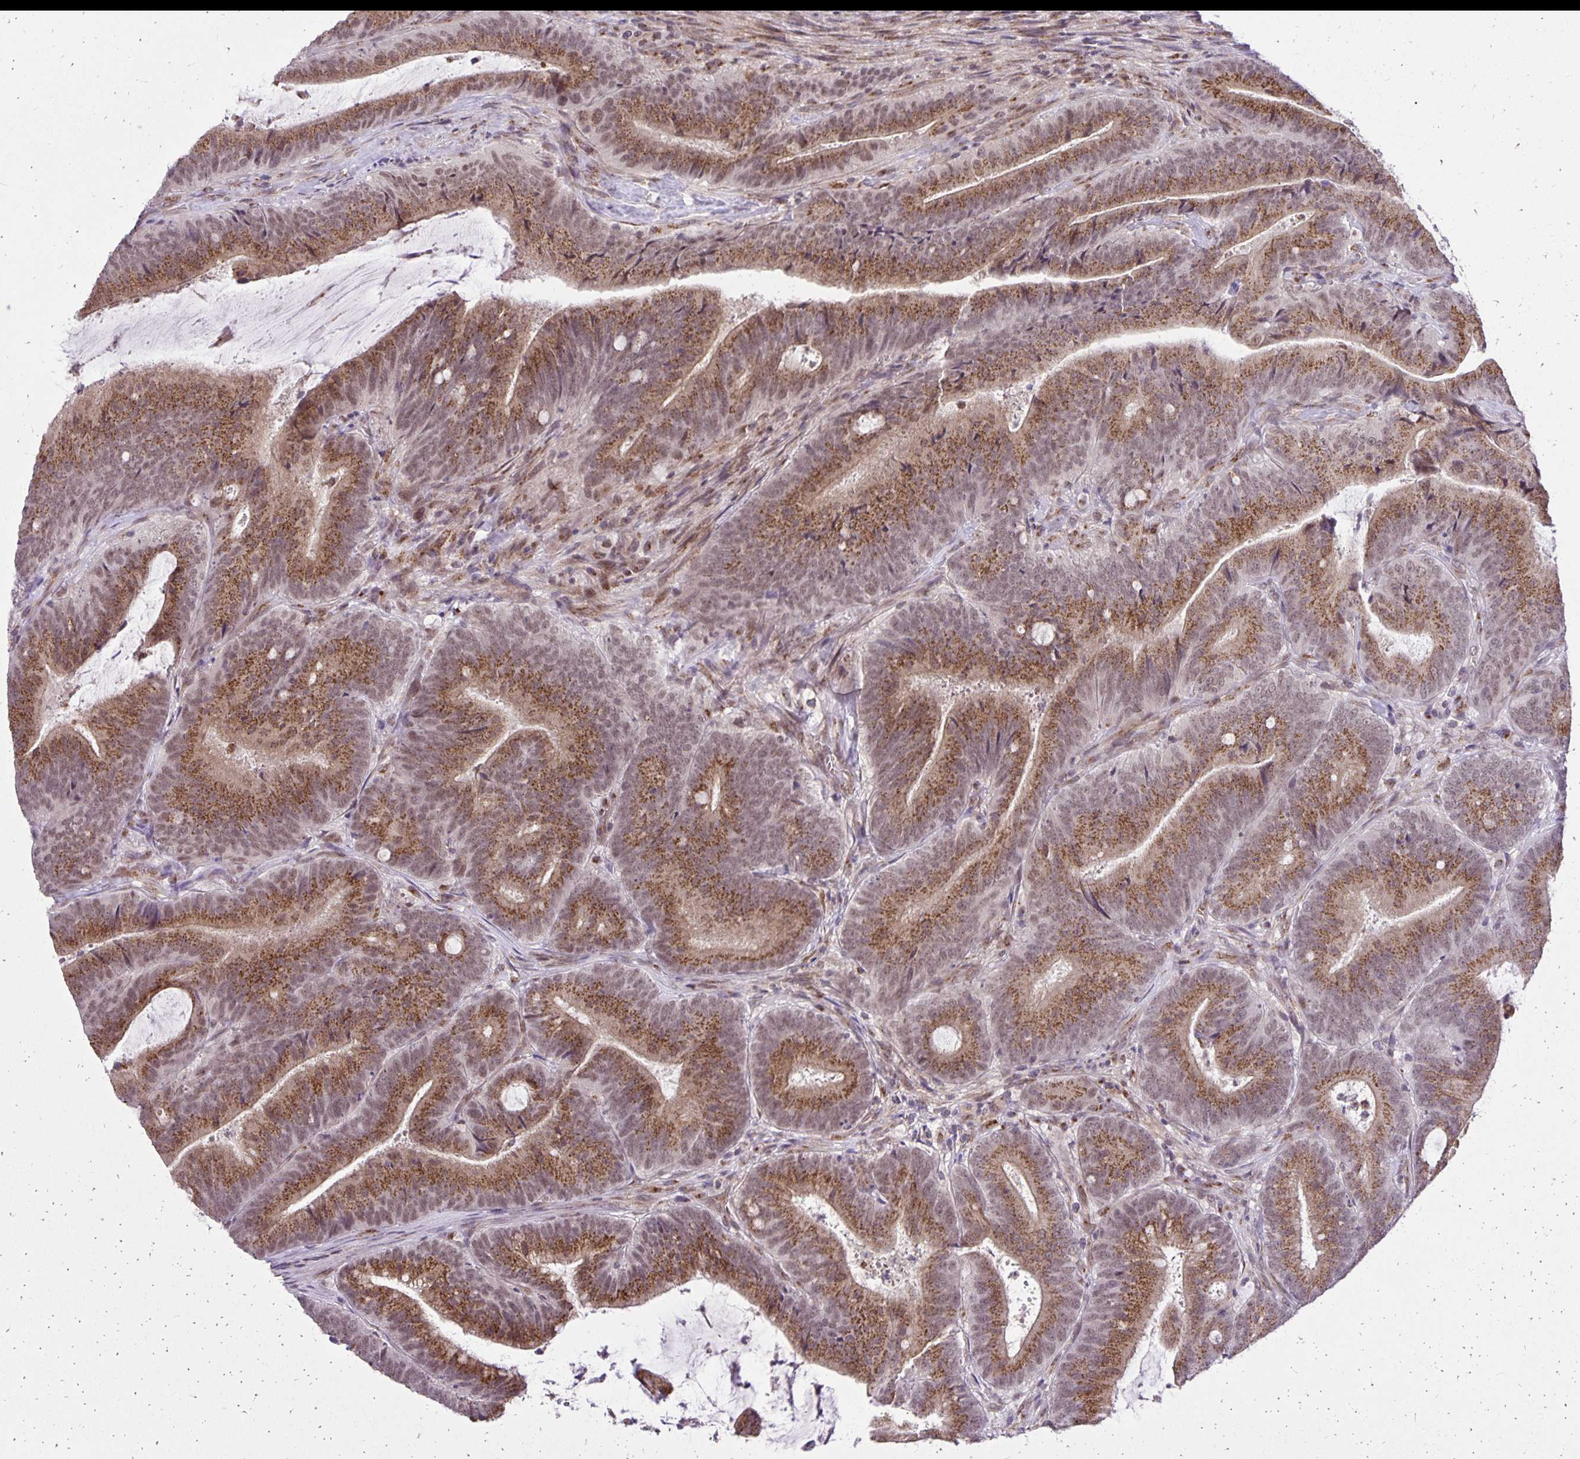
{"staining": {"intensity": "moderate", "quantity": ">75%", "location": "cytoplasmic/membranous"}, "tissue": "colorectal cancer", "cell_type": "Tumor cells", "image_type": "cancer", "snomed": [{"axis": "morphology", "description": "Adenocarcinoma, NOS"}, {"axis": "topography", "description": "Colon"}], "caption": "Immunohistochemistry (IHC) micrograph of colorectal cancer stained for a protein (brown), which displays medium levels of moderate cytoplasmic/membranous positivity in approximately >75% of tumor cells.", "gene": "GOLGA5", "patient": {"sex": "female", "age": 43}}